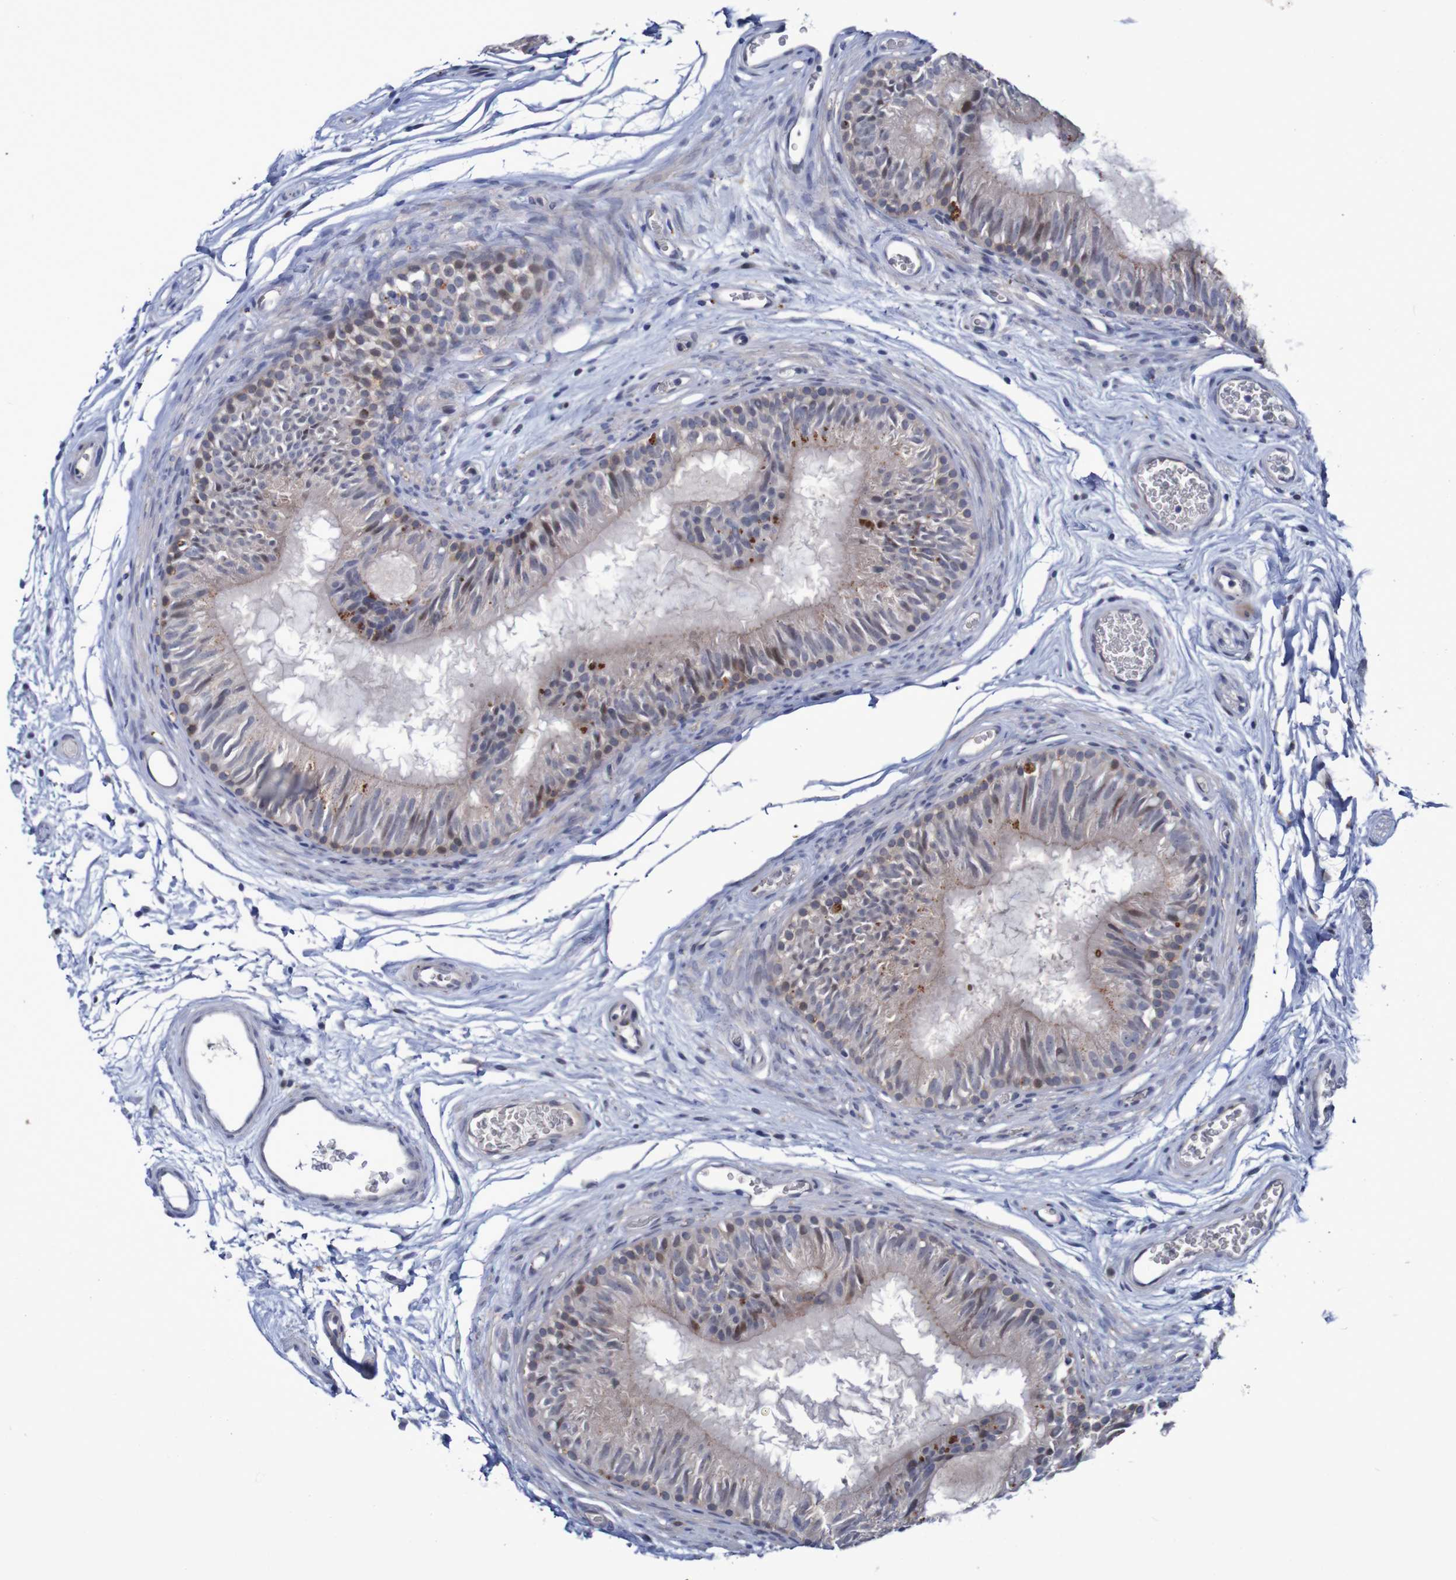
{"staining": {"intensity": "moderate", "quantity": "25%-75%", "location": "cytoplasmic/membranous"}, "tissue": "epididymis", "cell_type": "Glandular cells", "image_type": "normal", "snomed": [{"axis": "morphology", "description": "Normal tissue, NOS"}, {"axis": "topography", "description": "Epididymis"}], "caption": "This histopathology image reveals immunohistochemistry staining of benign epididymis, with medium moderate cytoplasmic/membranous staining in approximately 25%-75% of glandular cells.", "gene": "FBP1", "patient": {"sex": "male", "age": 36}}